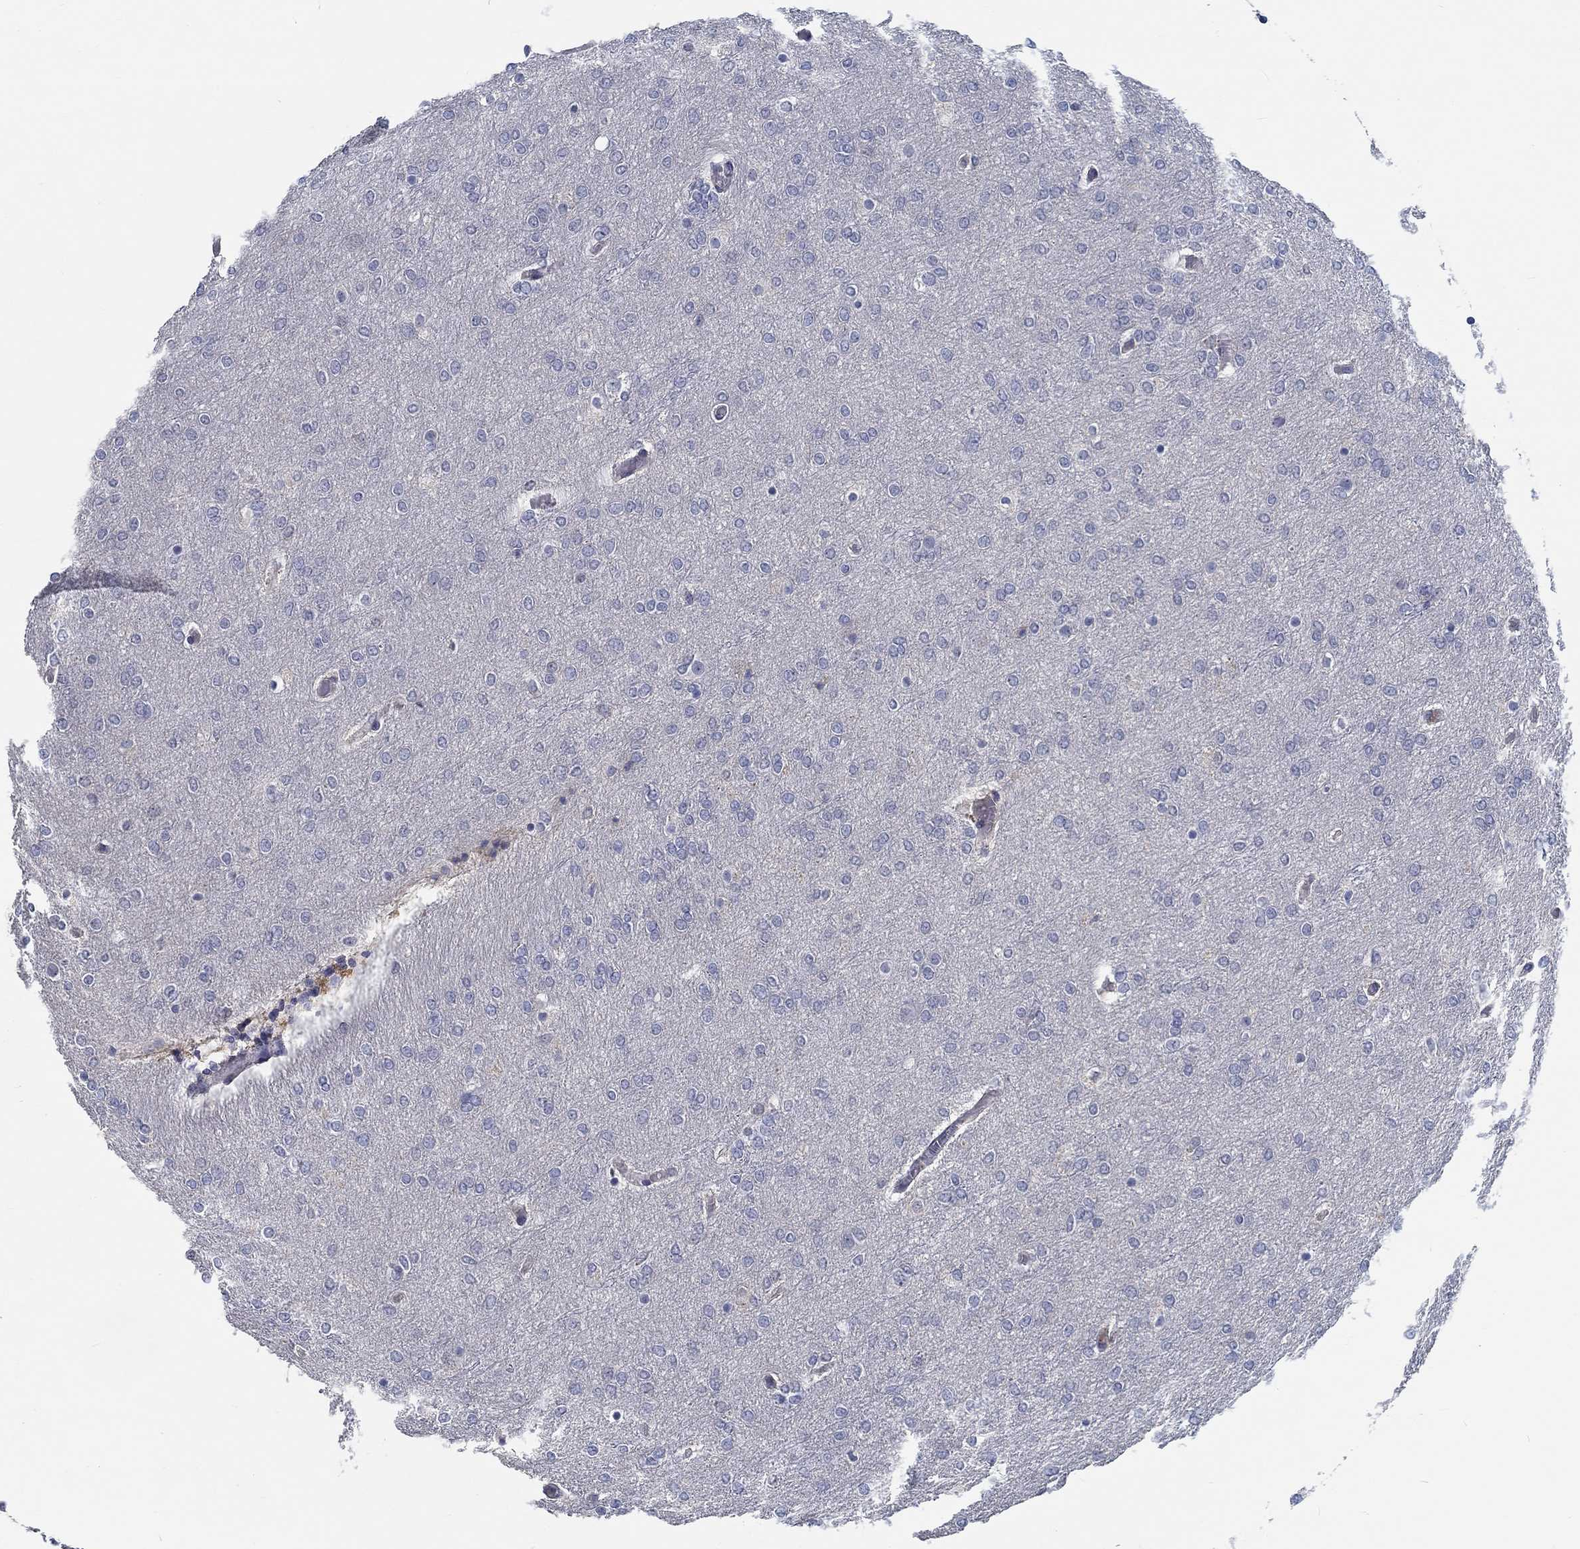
{"staining": {"intensity": "negative", "quantity": "none", "location": "none"}, "tissue": "glioma", "cell_type": "Tumor cells", "image_type": "cancer", "snomed": [{"axis": "morphology", "description": "Glioma, malignant, High grade"}, {"axis": "topography", "description": "Brain"}], "caption": "IHC image of neoplastic tissue: human high-grade glioma (malignant) stained with DAB (3,3'-diaminobenzidine) reveals no significant protein staining in tumor cells.", "gene": "MYBPC1", "patient": {"sex": "female", "age": 61}}